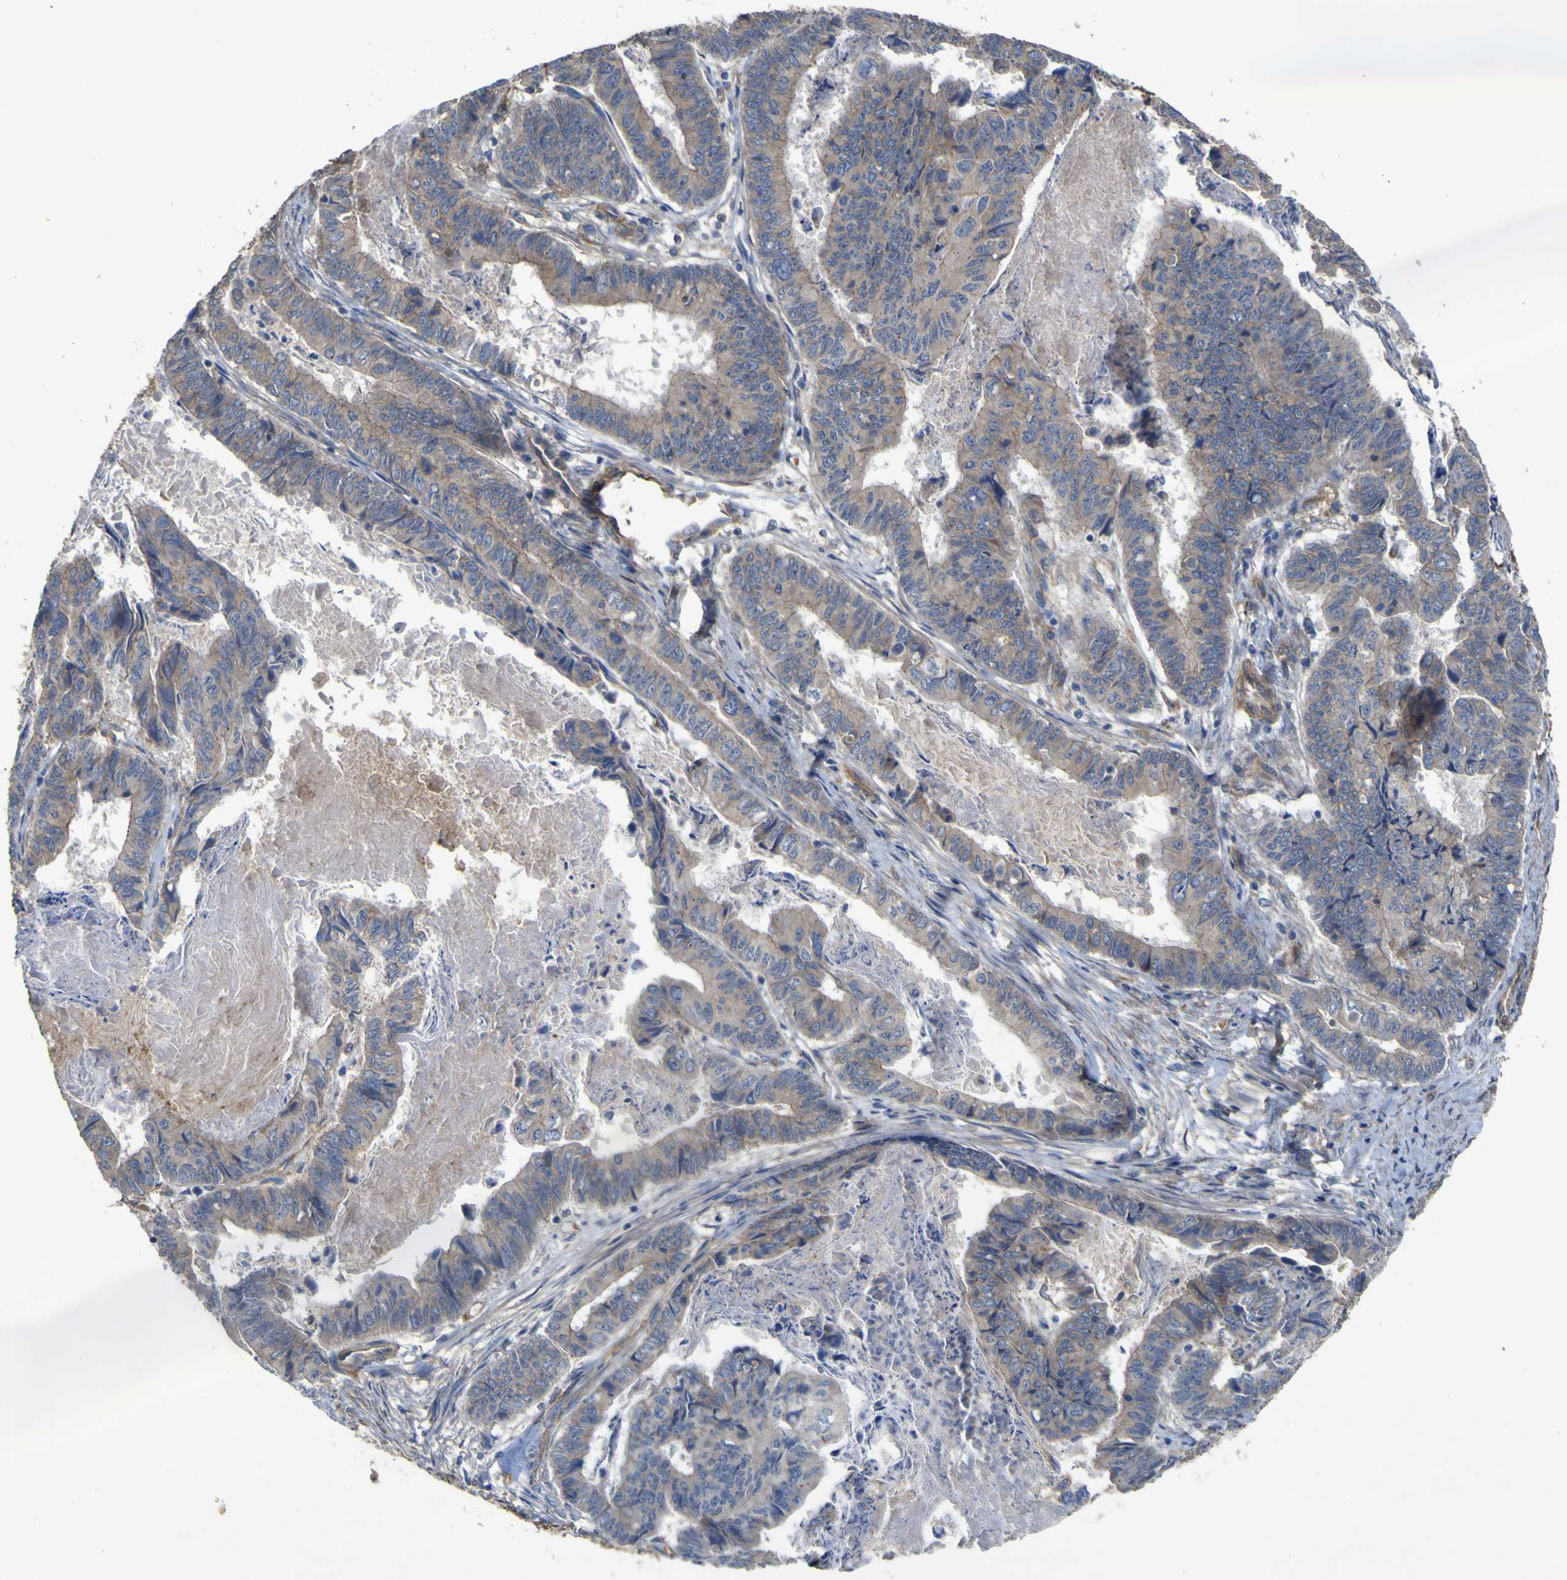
{"staining": {"intensity": "weak", "quantity": ">75%", "location": "cytoplasmic/membranous"}, "tissue": "stomach cancer", "cell_type": "Tumor cells", "image_type": "cancer", "snomed": [{"axis": "morphology", "description": "Adenocarcinoma, NOS"}, {"axis": "topography", "description": "Stomach, lower"}], "caption": "High-magnification brightfield microscopy of adenocarcinoma (stomach) stained with DAB (brown) and counterstained with hematoxylin (blue). tumor cells exhibit weak cytoplasmic/membranous expression is seen in approximately>75% of cells.", "gene": "TNFSF15", "patient": {"sex": "male", "age": 77}}